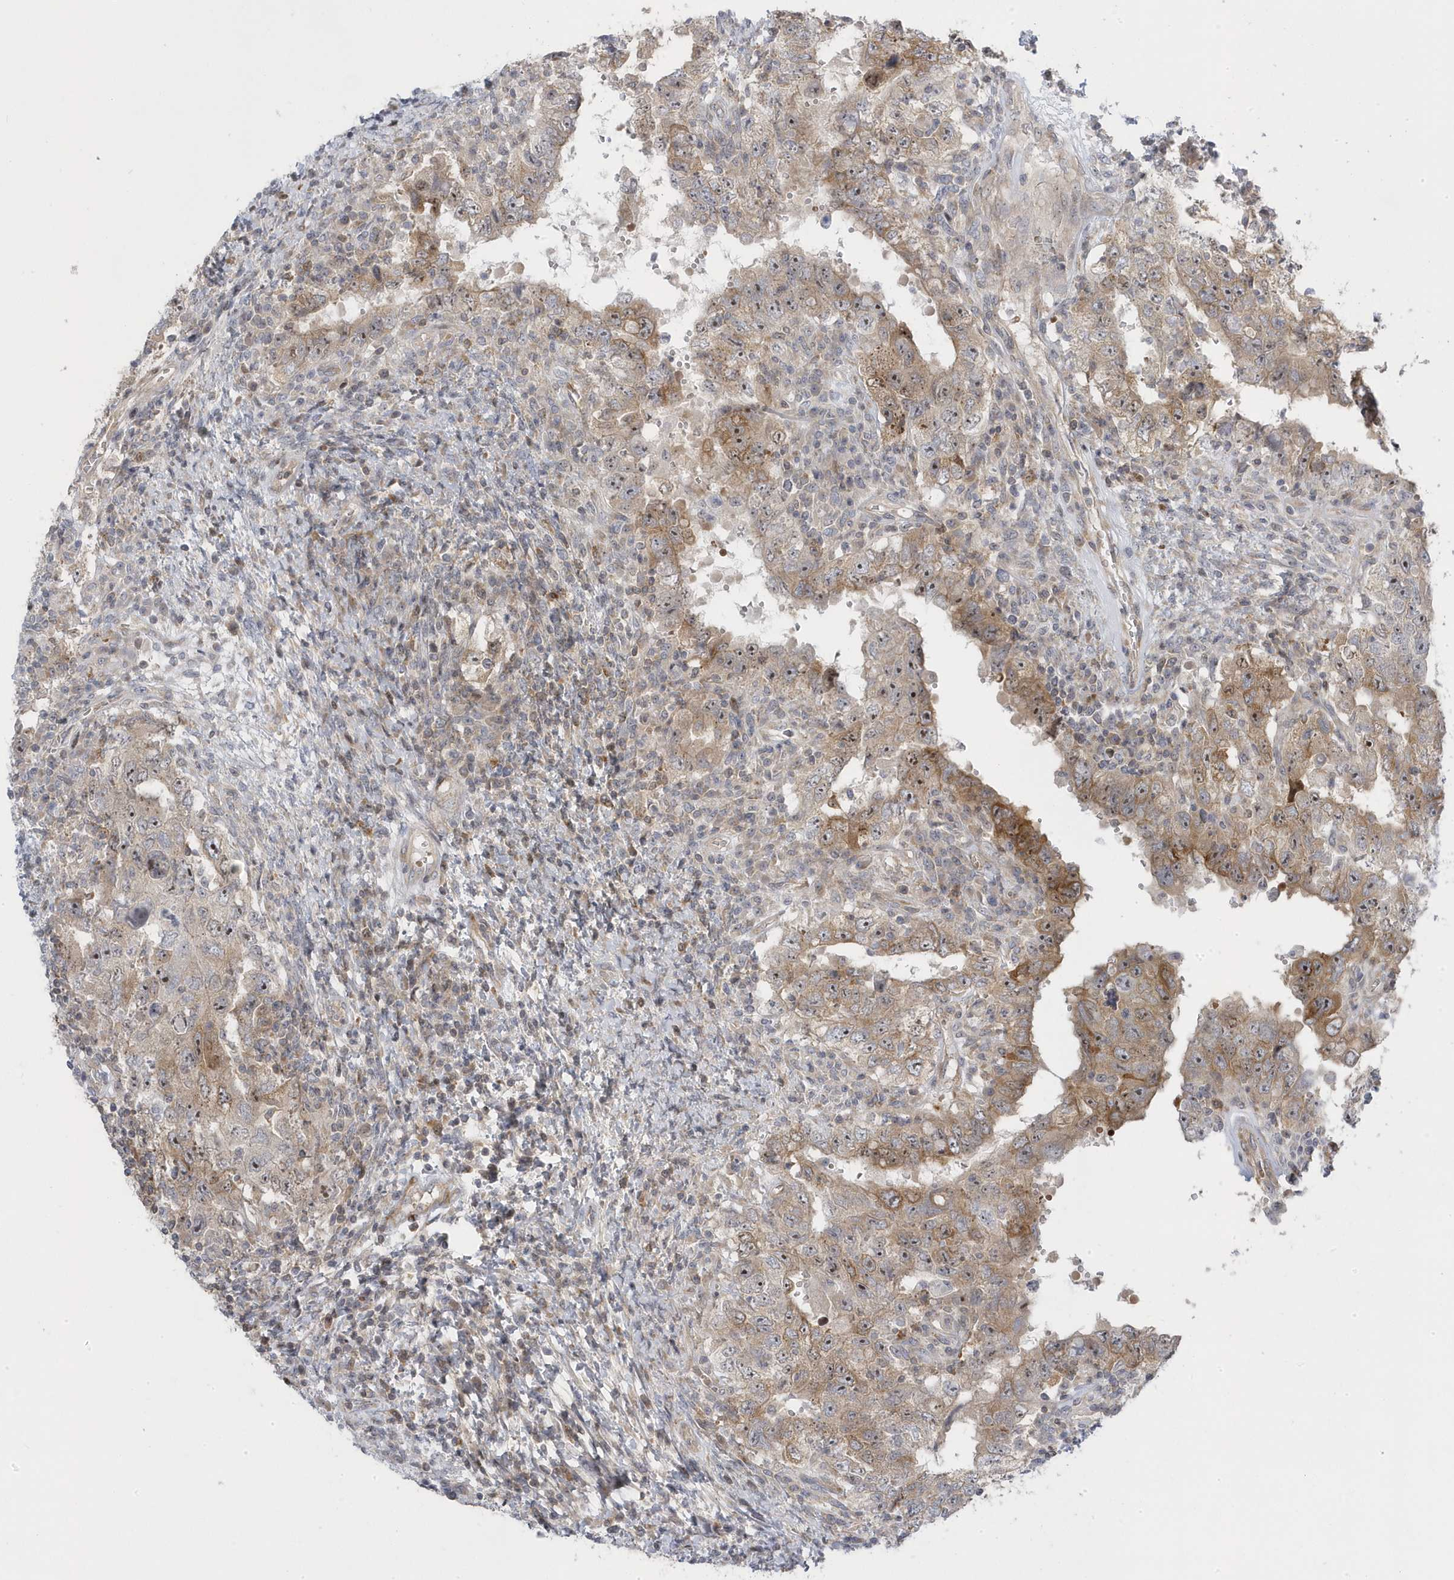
{"staining": {"intensity": "moderate", "quantity": ">75%", "location": "cytoplasmic/membranous,nuclear"}, "tissue": "testis cancer", "cell_type": "Tumor cells", "image_type": "cancer", "snomed": [{"axis": "morphology", "description": "Carcinoma, Embryonal, NOS"}, {"axis": "topography", "description": "Testis"}], "caption": "Immunohistochemistry image of neoplastic tissue: human testis cancer (embryonal carcinoma) stained using IHC demonstrates medium levels of moderate protein expression localized specifically in the cytoplasmic/membranous and nuclear of tumor cells, appearing as a cytoplasmic/membranous and nuclear brown color.", "gene": "MAP7D3", "patient": {"sex": "male", "age": 26}}